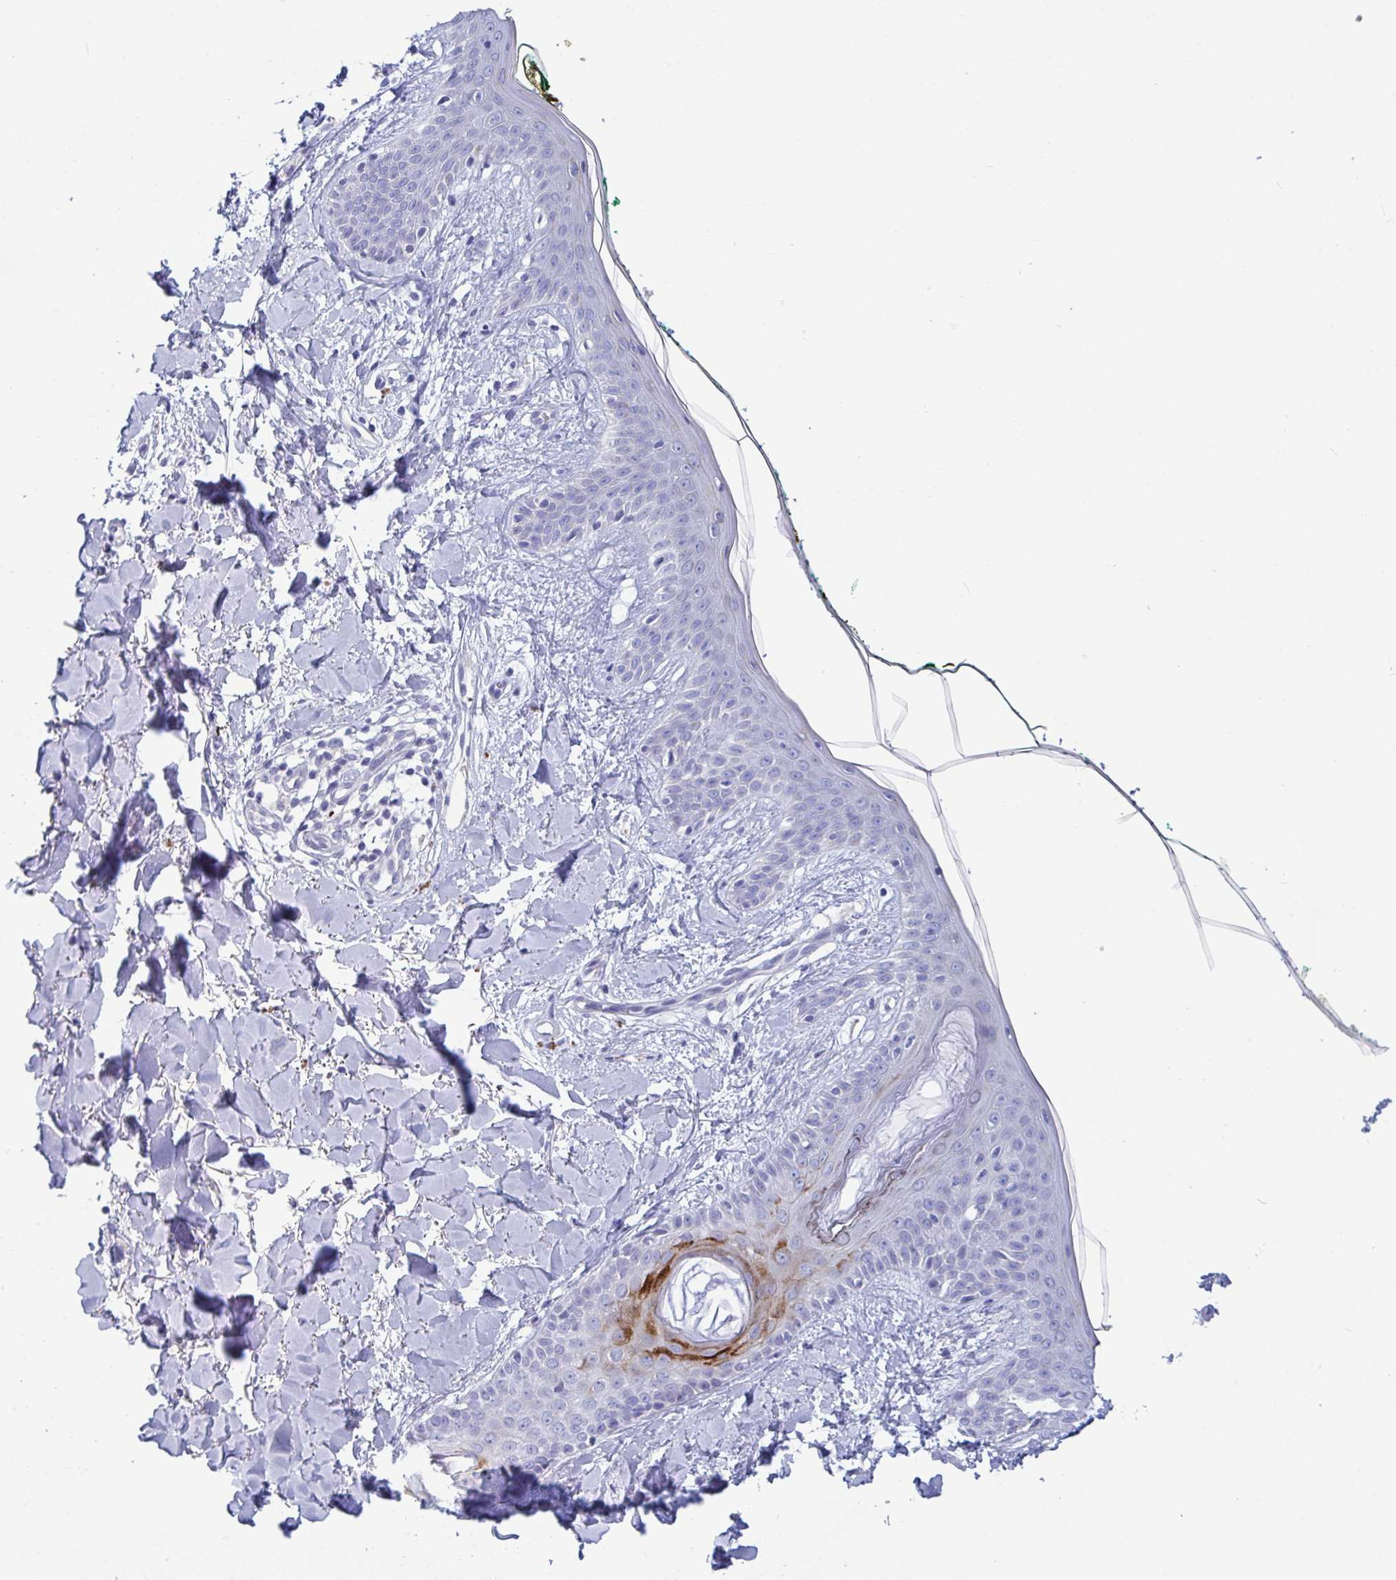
{"staining": {"intensity": "negative", "quantity": "none", "location": "none"}, "tissue": "skin", "cell_type": "Fibroblasts", "image_type": "normal", "snomed": [{"axis": "morphology", "description": "Normal tissue, NOS"}, {"axis": "topography", "description": "Skin"}], "caption": "This is an IHC image of benign human skin. There is no staining in fibroblasts.", "gene": "TAS2R38", "patient": {"sex": "female", "age": 34}}